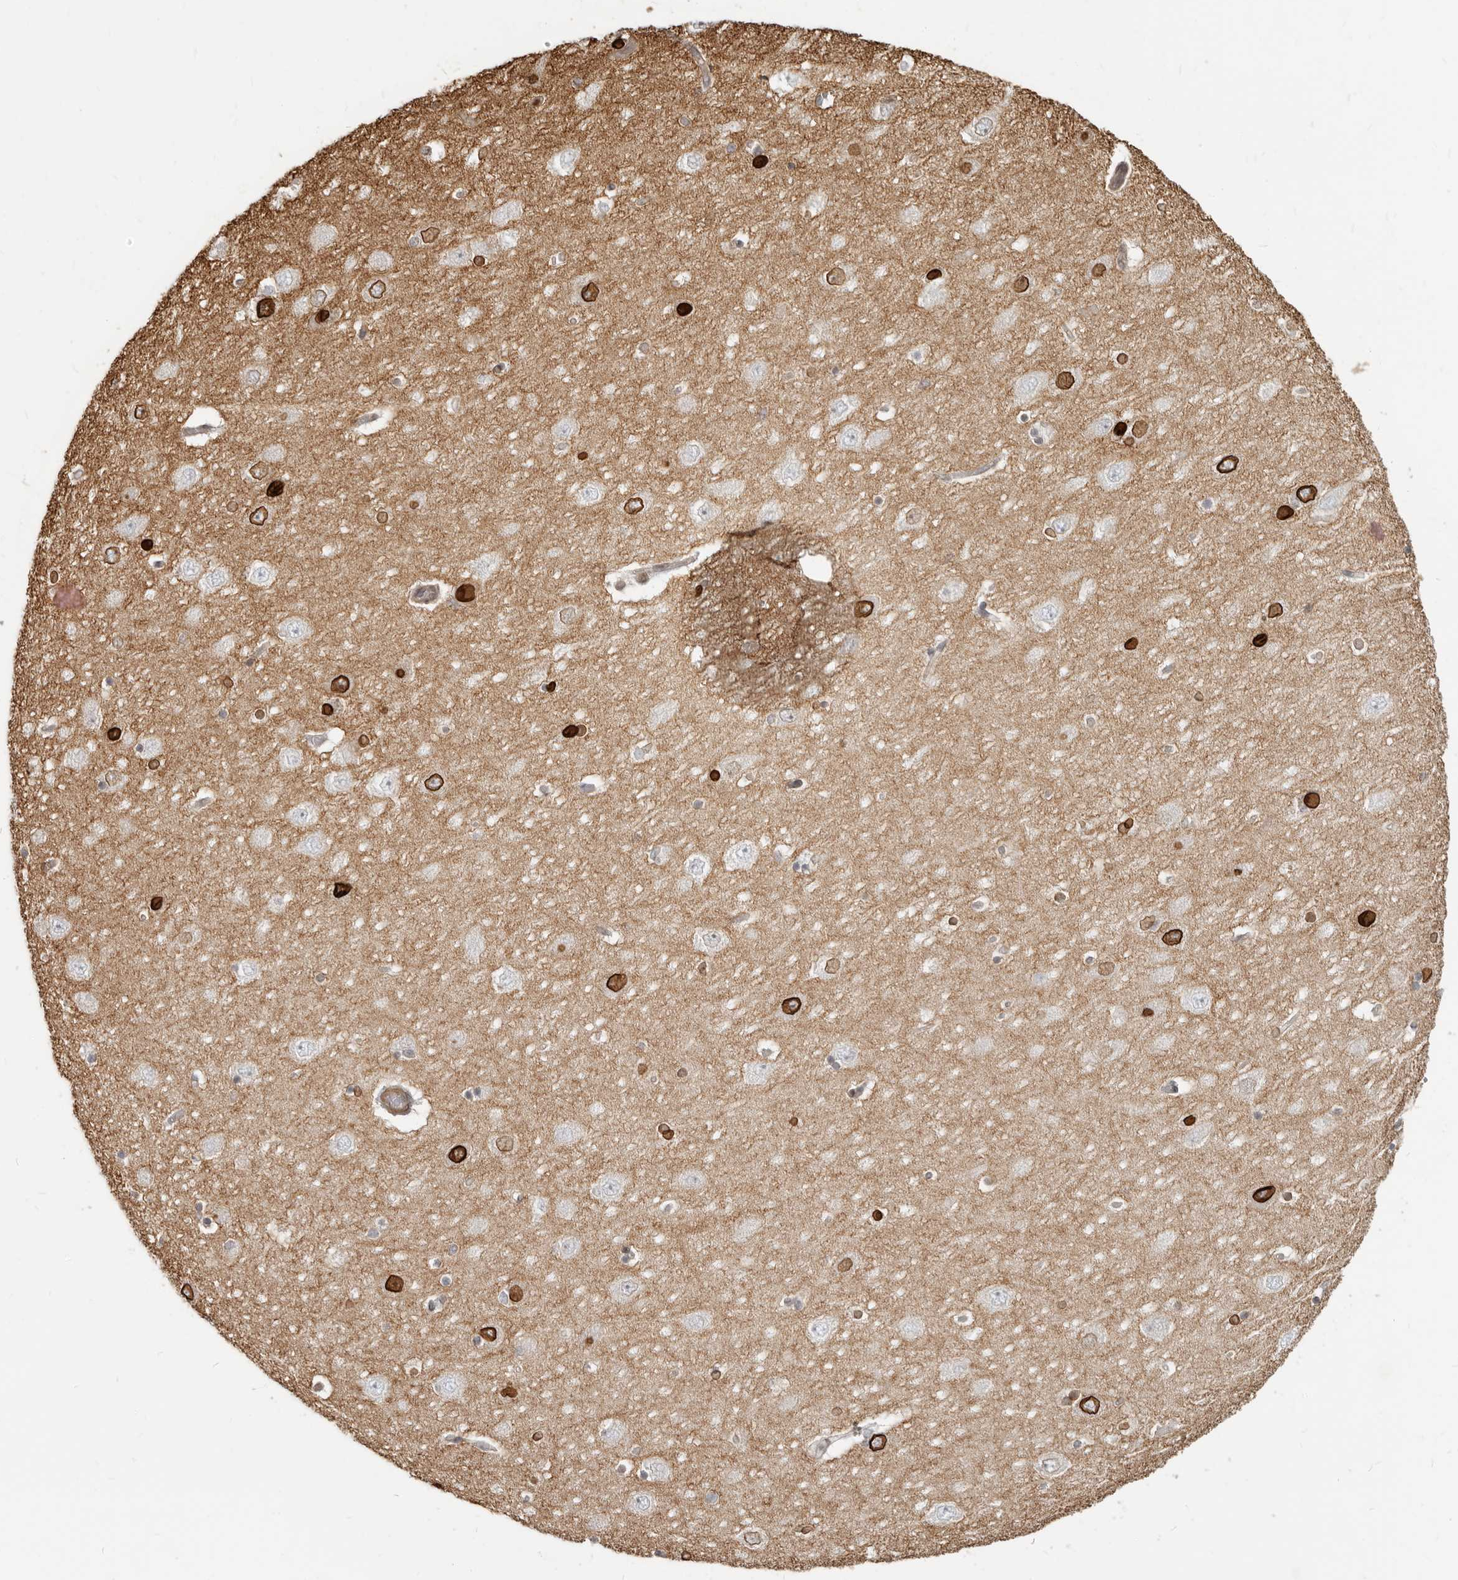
{"staining": {"intensity": "negative", "quantity": "none", "location": "none"}, "tissue": "hippocampus", "cell_type": "Glial cells", "image_type": "normal", "snomed": [{"axis": "morphology", "description": "Normal tissue, NOS"}, {"axis": "topography", "description": "Hippocampus"}], "caption": "Immunohistochemistry (IHC) of benign hippocampus shows no positivity in glial cells. The staining is performed using DAB brown chromogen with nuclei counter-stained in using hematoxylin.", "gene": "NUP153", "patient": {"sex": "female", "age": 54}}